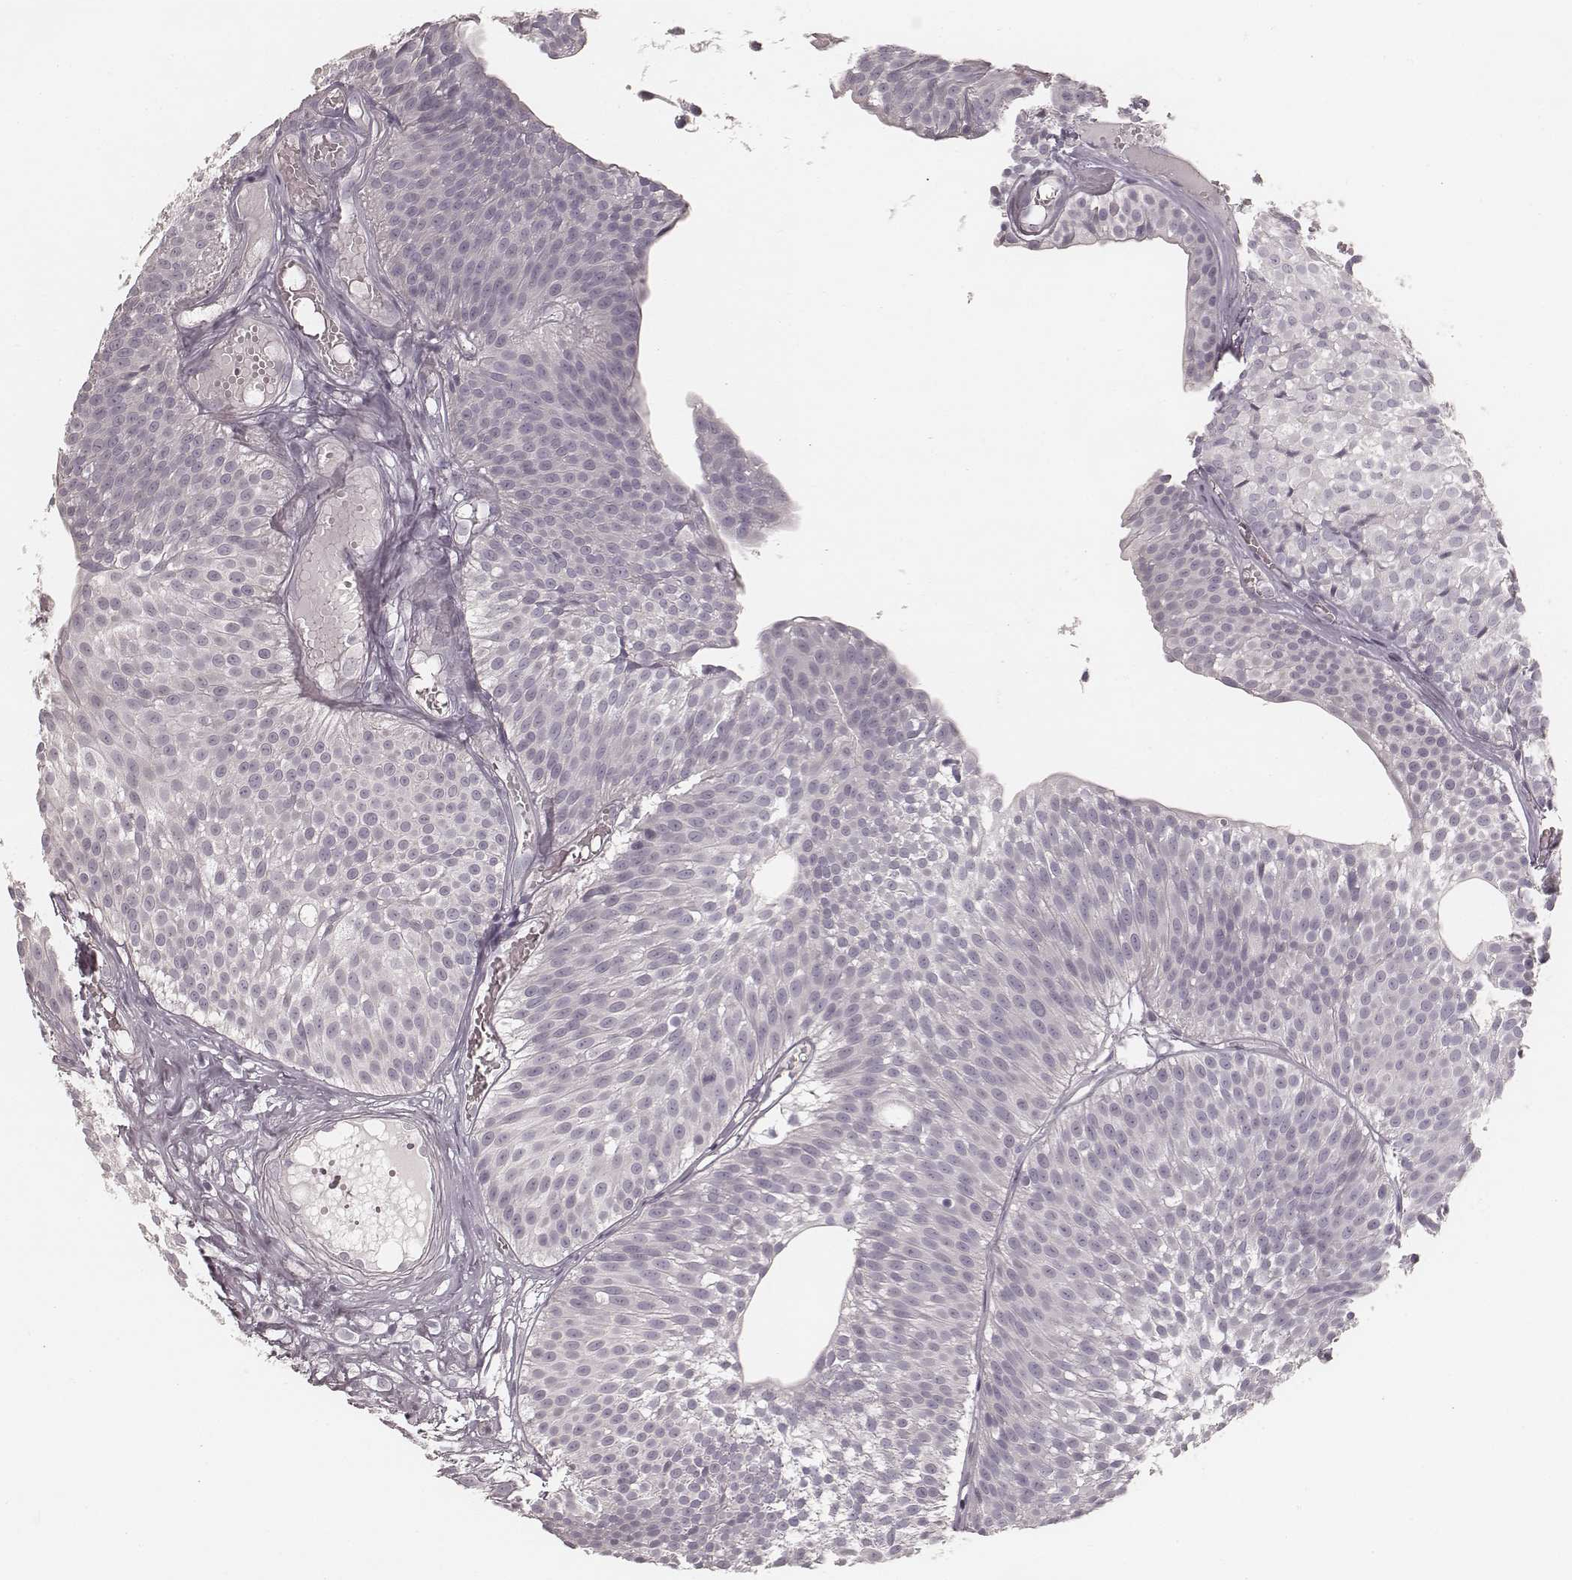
{"staining": {"intensity": "negative", "quantity": "none", "location": "none"}, "tissue": "urothelial cancer", "cell_type": "Tumor cells", "image_type": "cancer", "snomed": [{"axis": "morphology", "description": "Urothelial carcinoma, Low grade"}, {"axis": "topography", "description": "Urinary bladder"}], "caption": "The histopathology image demonstrates no significant staining in tumor cells of low-grade urothelial carcinoma. (Immunohistochemistry (ihc), brightfield microscopy, high magnification).", "gene": "SPATA24", "patient": {"sex": "male", "age": 63}}